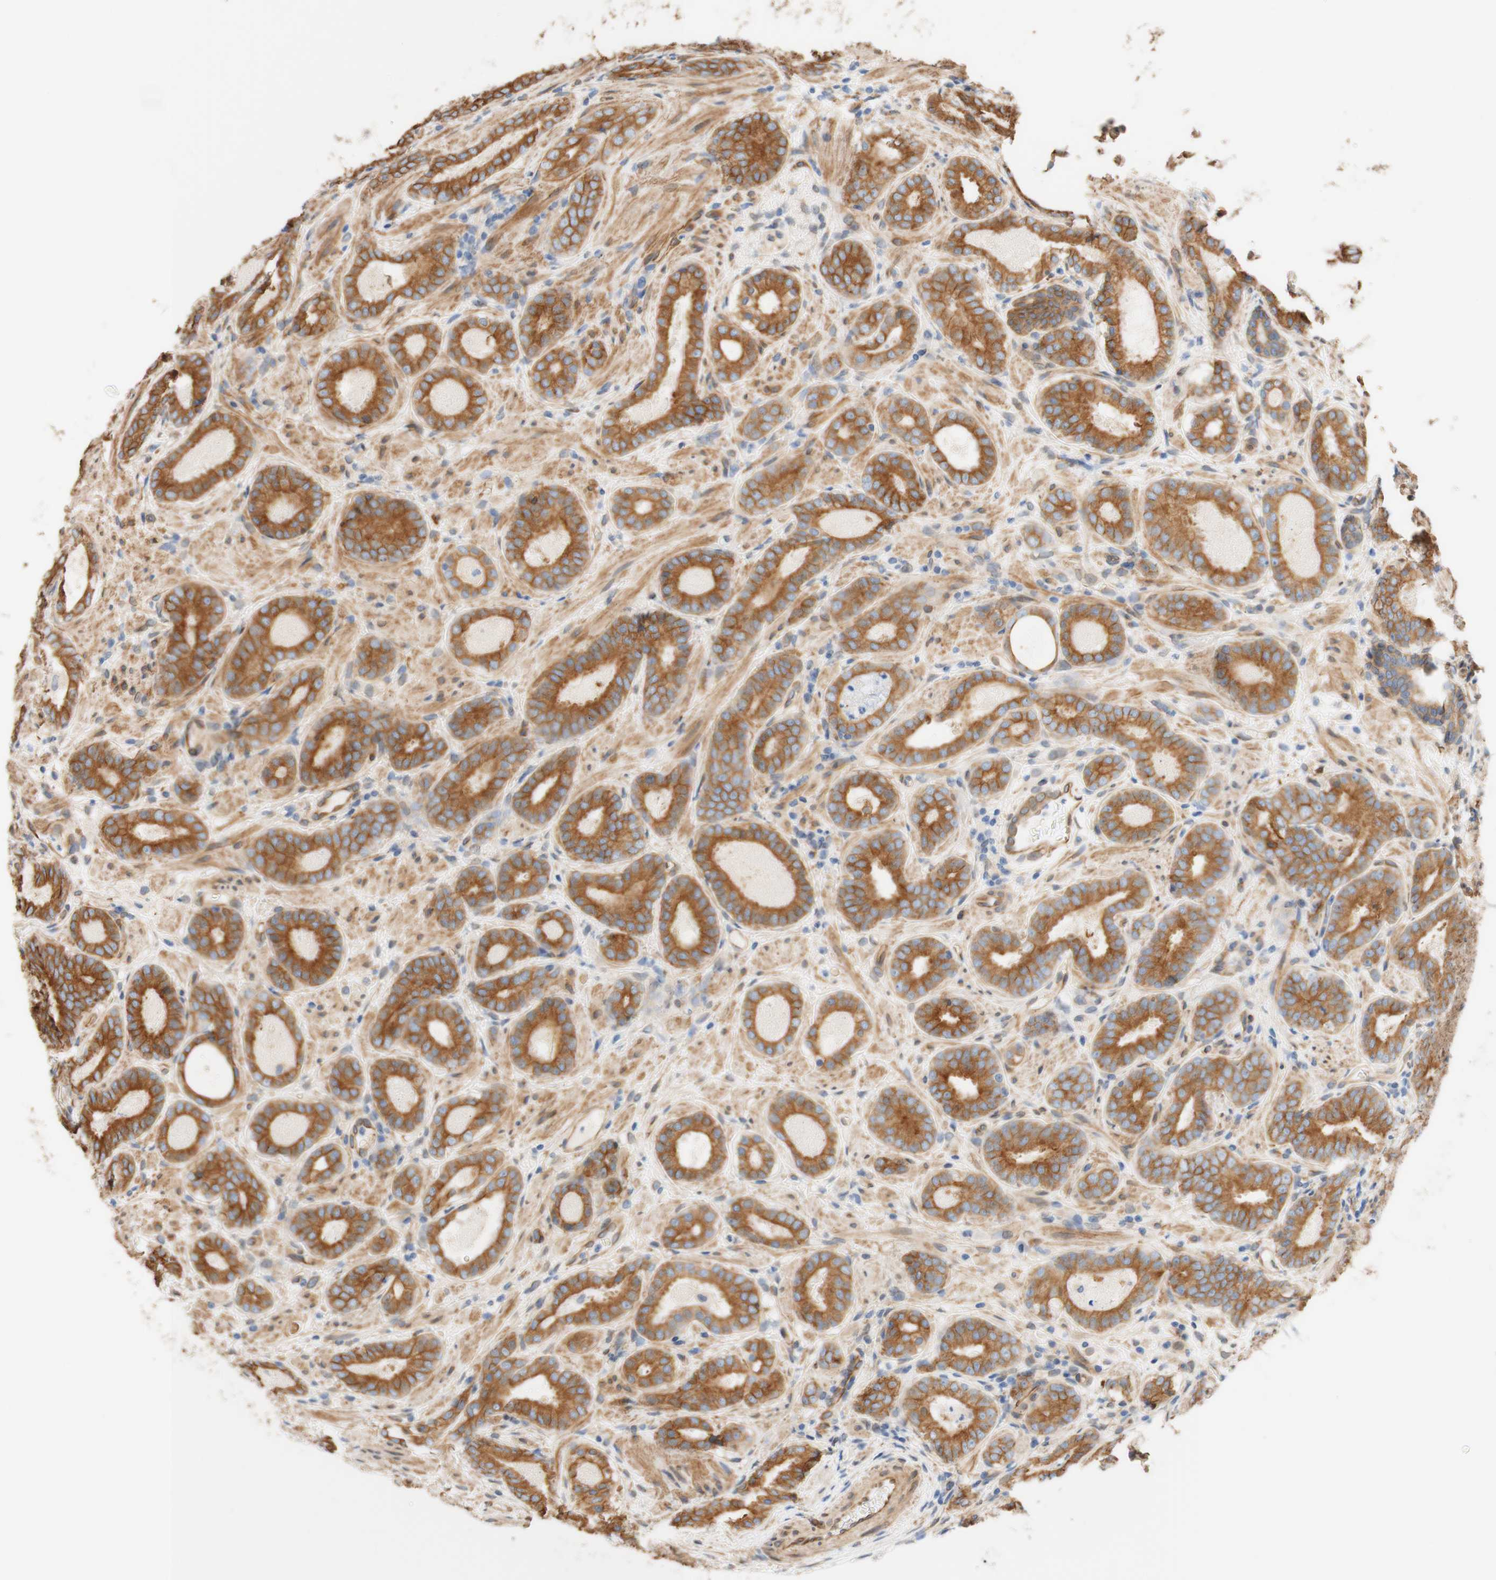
{"staining": {"intensity": "strong", "quantity": ">75%", "location": "cytoplasmic/membranous"}, "tissue": "prostate cancer", "cell_type": "Tumor cells", "image_type": "cancer", "snomed": [{"axis": "morphology", "description": "Adenocarcinoma, Low grade"}, {"axis": "topography", "description": "Prostate"}], "caption": "Protein staining of prostate adenocarcinoma (low-grade) tissue shows strong cytoplasmic/membranous expression in approximately >75% of tumor cells. (IHC, brightfield microscopy, high magnification).", "gene": "ENDOD1", "patient": {"sex": "male", "age": 69}}